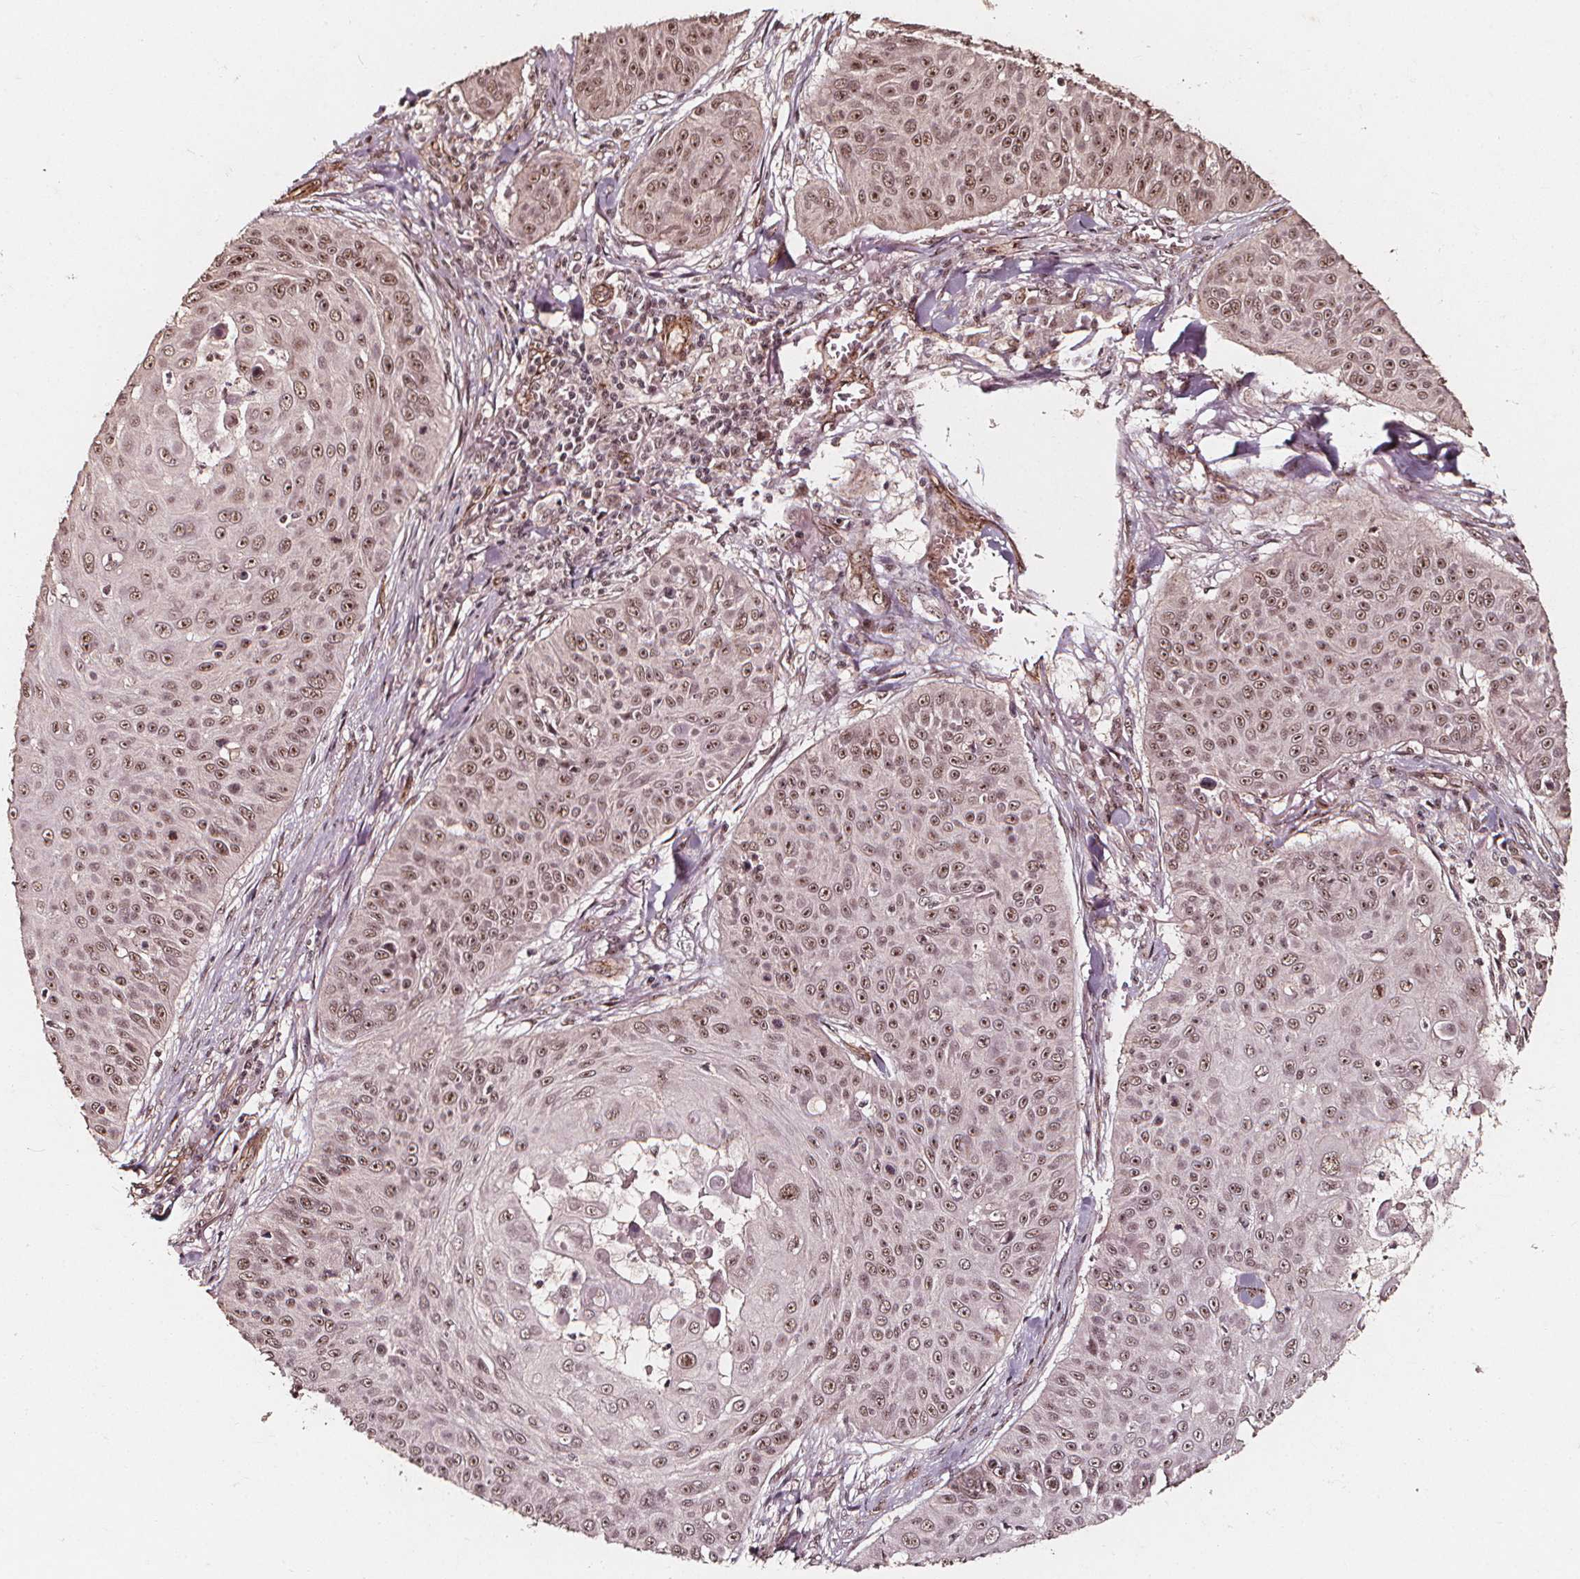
{"staining": {"intensity": "weak", "quantity": ">75%", "location": "nuclear"}, "tissue": "skin cancer", "cell_type": "Tumor cells", "image_type": "cancer", "snomed": [{"axis": "morphology", "description": "Squamous cell carcinoma, NOS"}, {"axis": "topography", "description": "Skin"}], "caption": "A brown stain shows weak nuclear expression of a protein in human skin squamous cell carcinoma tumor cells. Using DAB (brown) and hematoxylin (blue) stains, captured at high magnification using brightfield microscopy.", "gene": "EXOSC9", "patient": {"sex": "male", "age": 82}}